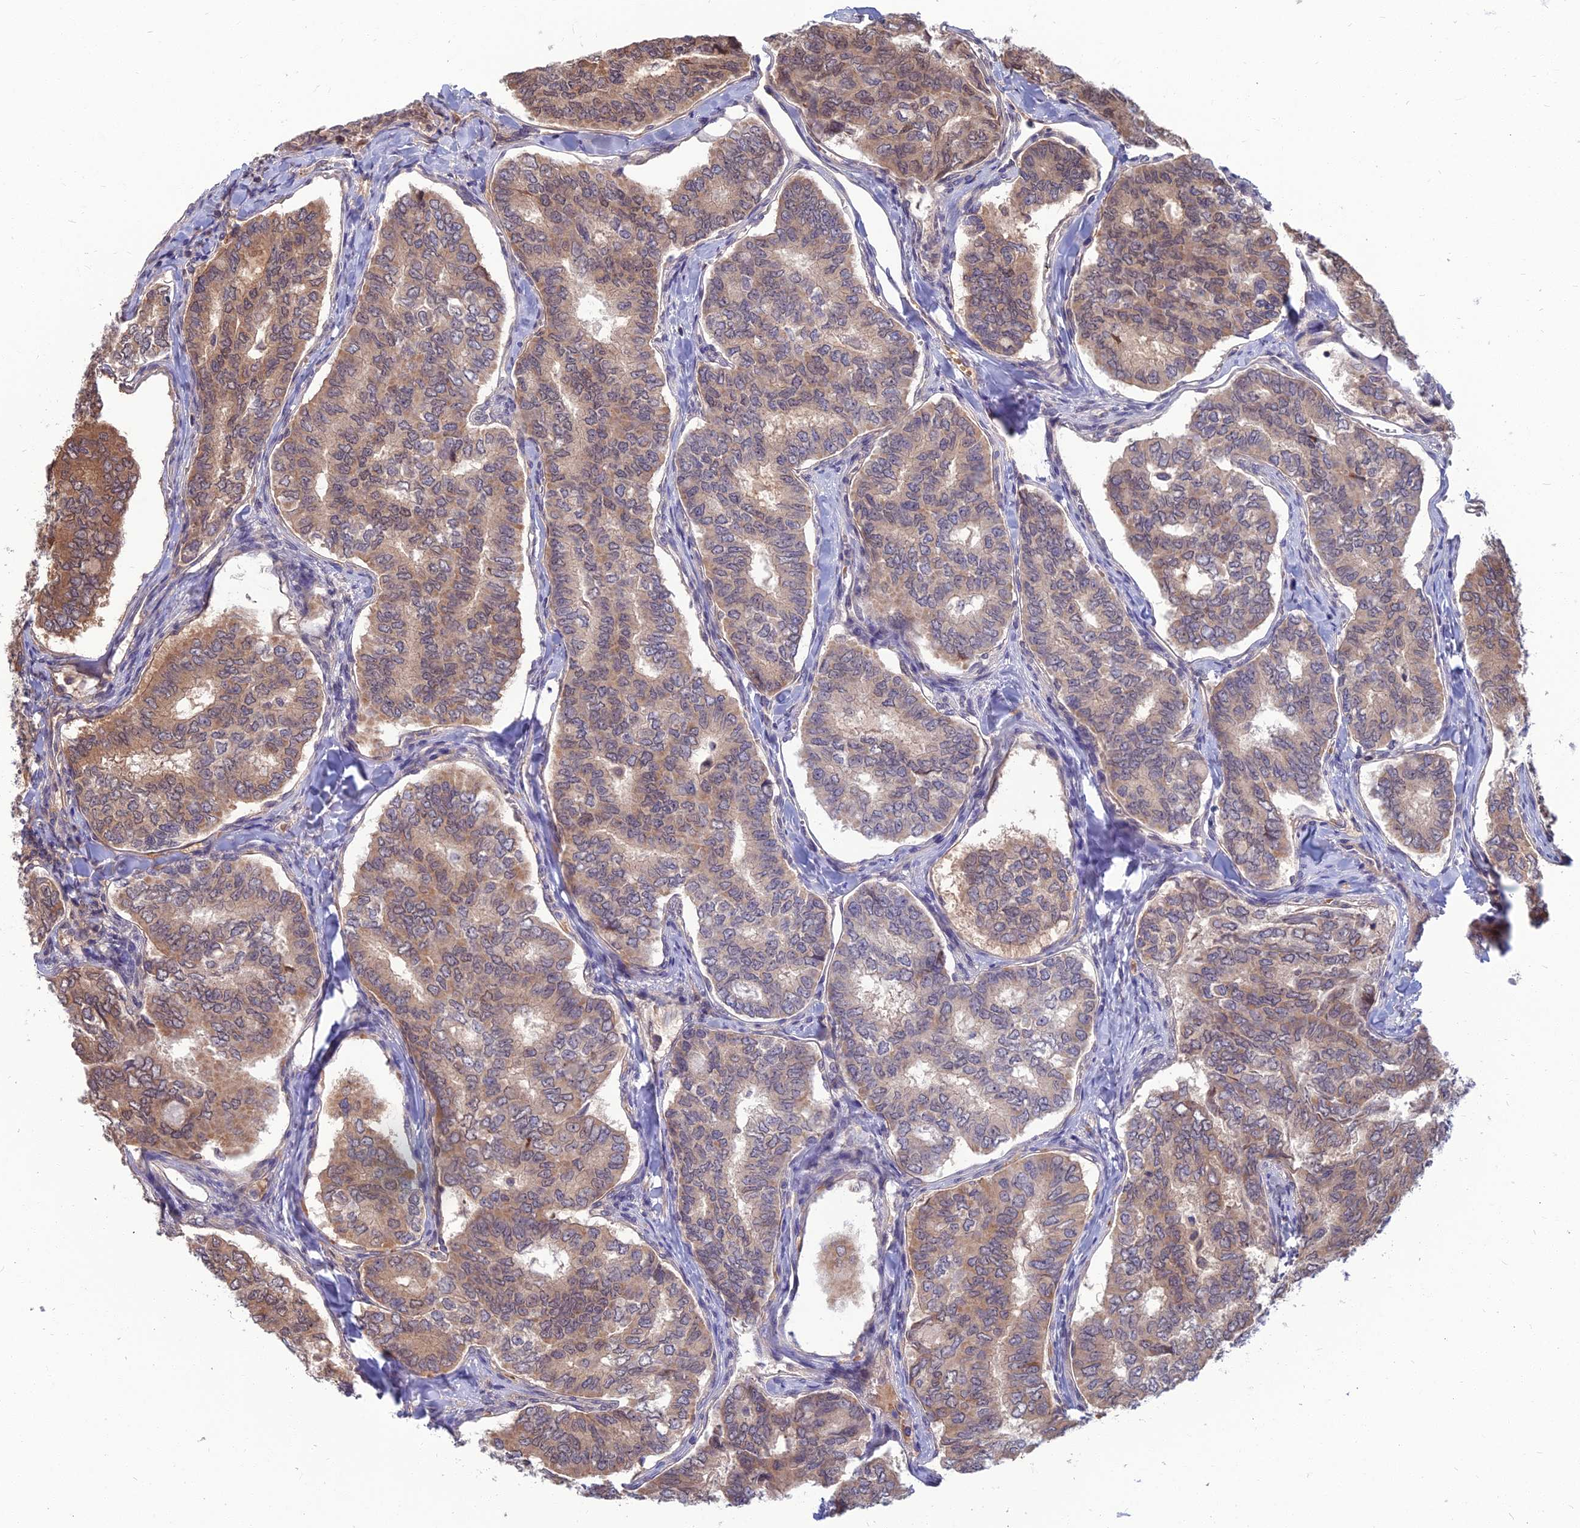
{"staining": {"intensity": "moderate", "quantity": "<25%", "location": "cytoplasmic/membranous"}, "tissue": "thyroid cancer", "cell_type": "Tumor cells", "image_type": "cancer", "snomed": [{"axis": "morphology", "description": "Papillary adenocarcinoma, NOS"}, {"axis": "topography", "description": "Thyroid gland"}], "caption": "DAB (3,3'-diaminobenzidine) immunohistochemical staining of human thyroid papillary adenocarcinoma displays moderate cytoplasmic/membranous protein positivity in about <25% of tumor cells.", "gene": "OPA3", "patient": {"sex": "female", "age": 35}}